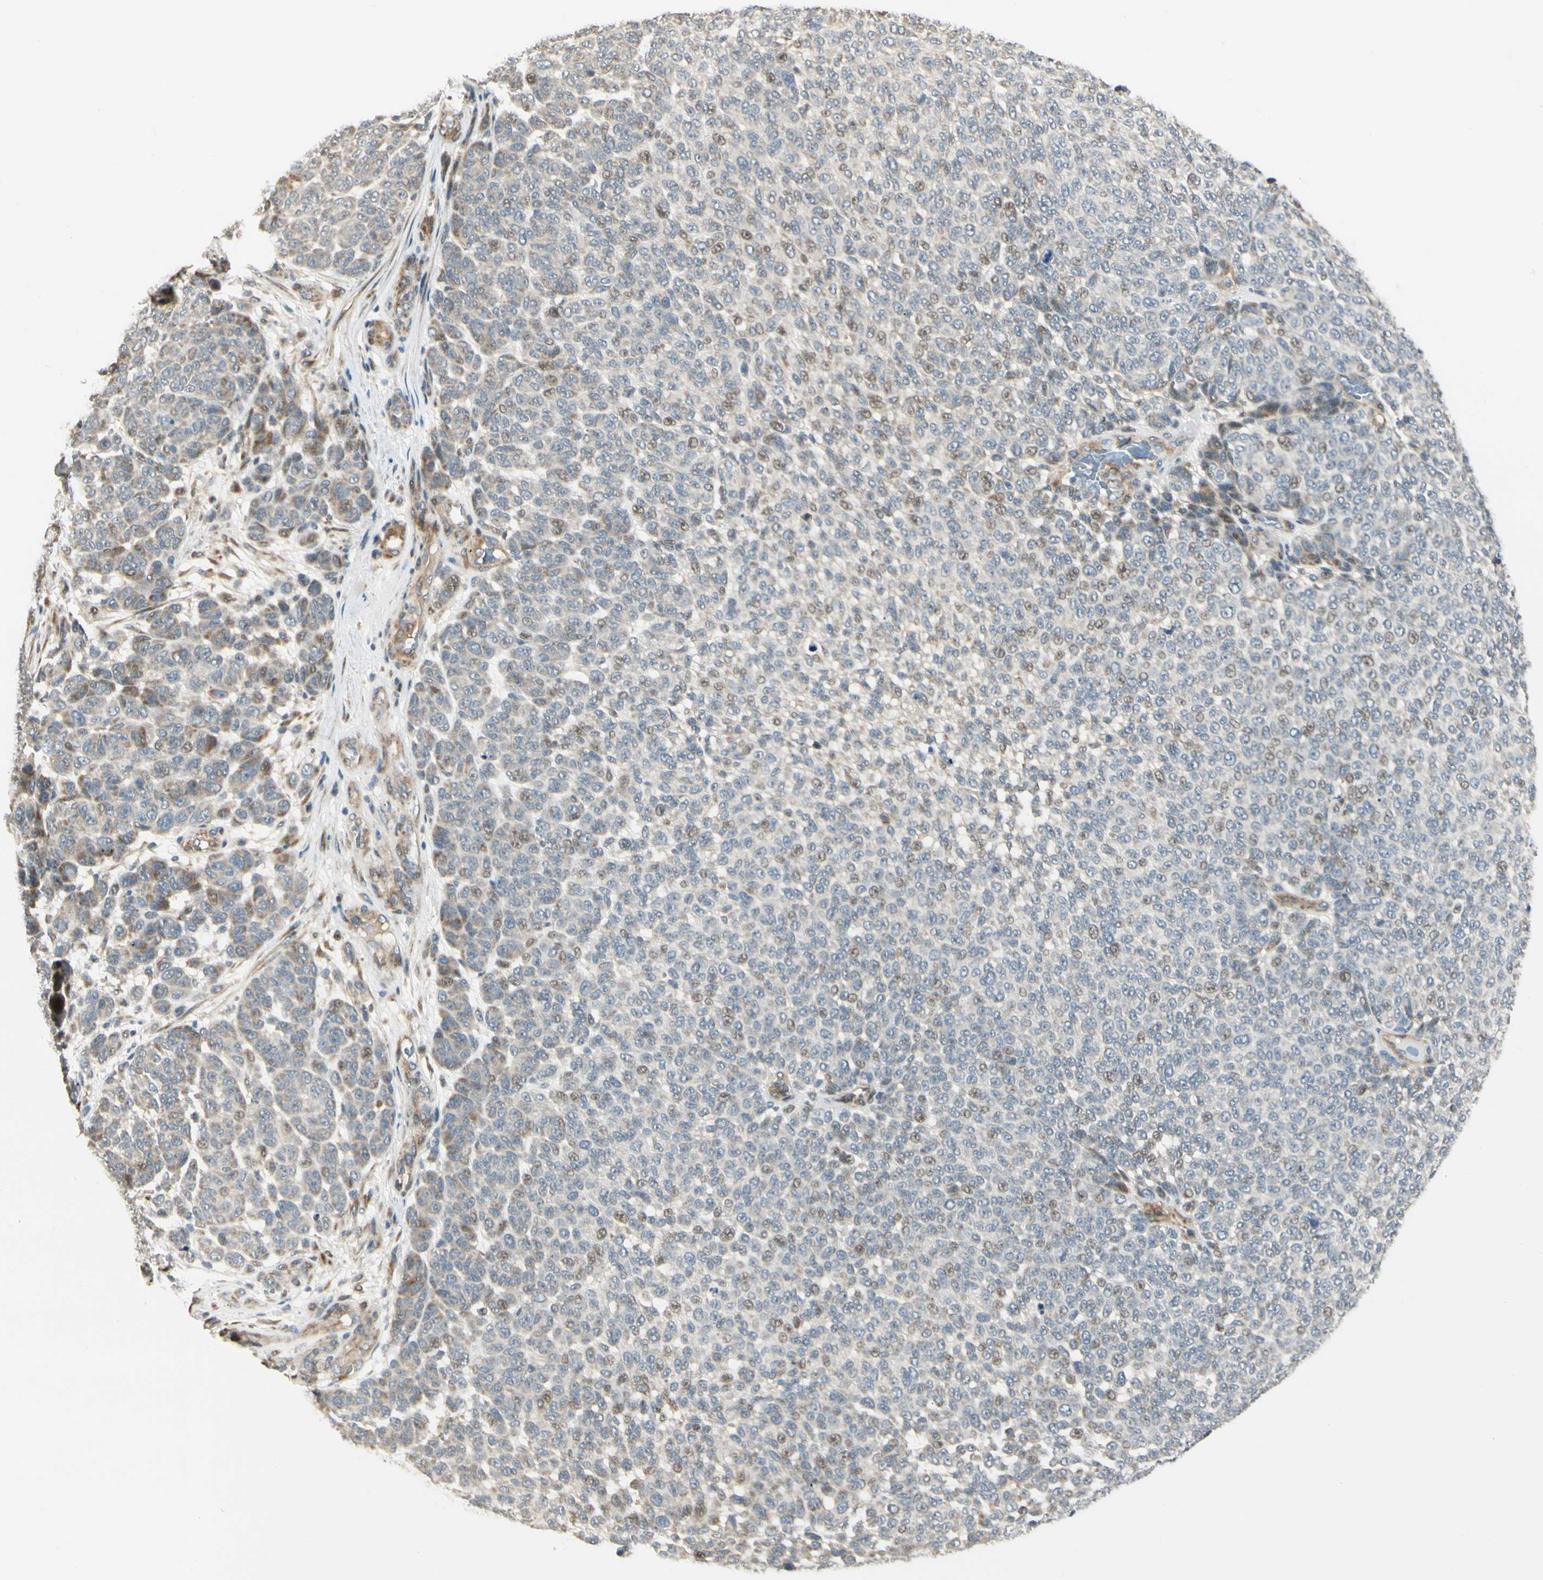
{"staining": {"intensity": "weak", "quantity": "25%-75%", "location": "nuclear"}, "tissue": "melanoma", "cell_type": "Tumor cells", "image_type": "cancer", "snomed": [{"axis": "morphology", "description": "Malignant melanoma, NOS"}, {"axis": "topography", "description": "Skin"}], "caption": "Immunohistochemistry (IHC) of human malignant melanoma shows low levels of weak nuclear positivity in about 25%-75% of tumor cells.", "gene": "P4HA3", "patient": {"sex": "male", "age": 59}}